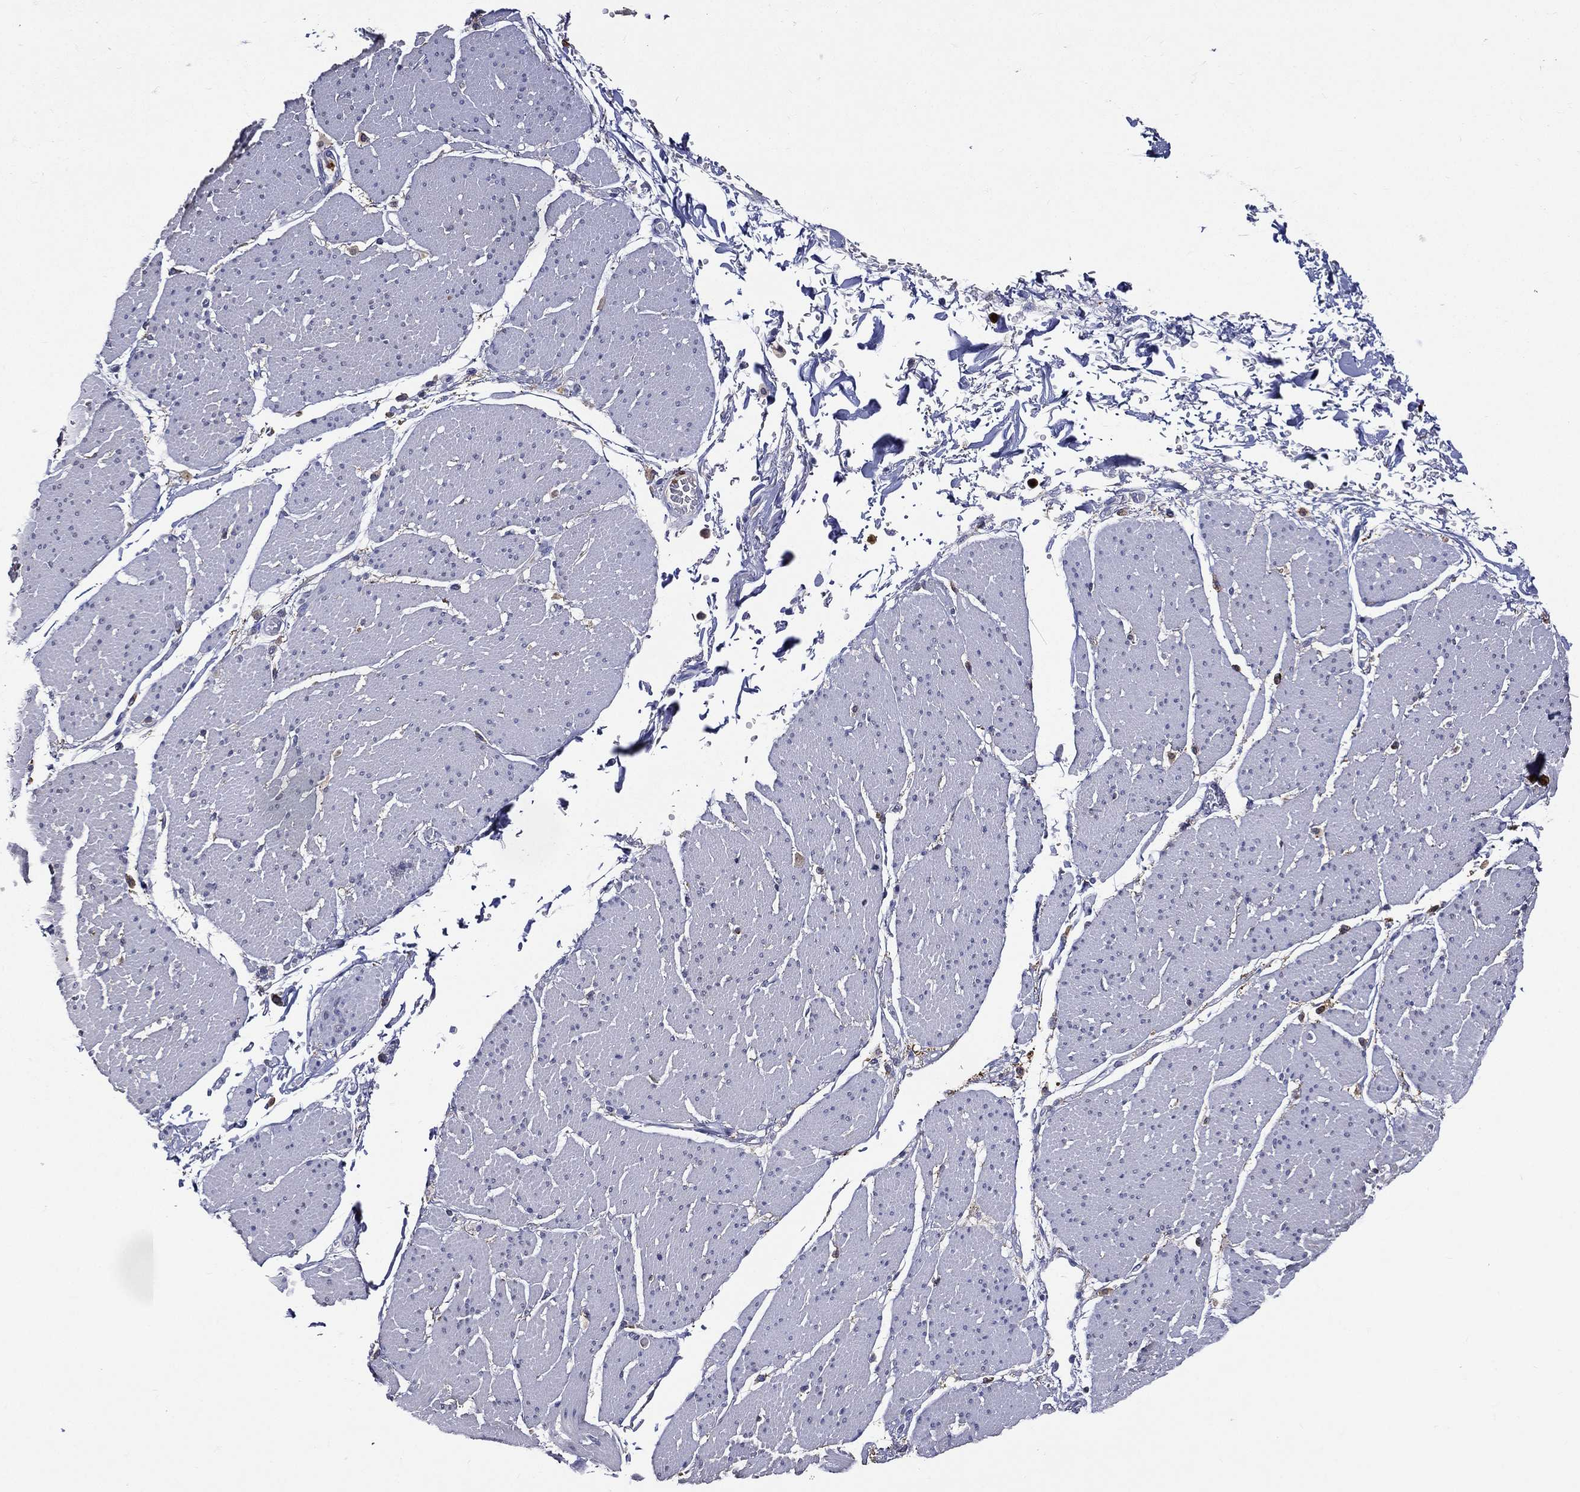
{"staining": {"intensity": "negative", "quantity": "none", "location": "none"}, "tissue": "smooth muscle", "cell_type": "Smooth muscle cells", "image_type": "normal", "snomed": [{"axis": "morphology", "description": "Normal tissue, NOS"}, {"axis": "topography", "description": "Smooth muscle"}, {"axis": "topography", "description": "Anal"}], "caption": "Immunohistochemistry (IHC) image of unremarkable smooth muscle: human smooth muscle stained with DAB shows no significant protein staining in smooth muscle cells.", "gene": "GPR171", "patient": {"sex": "male", "age": 83}}